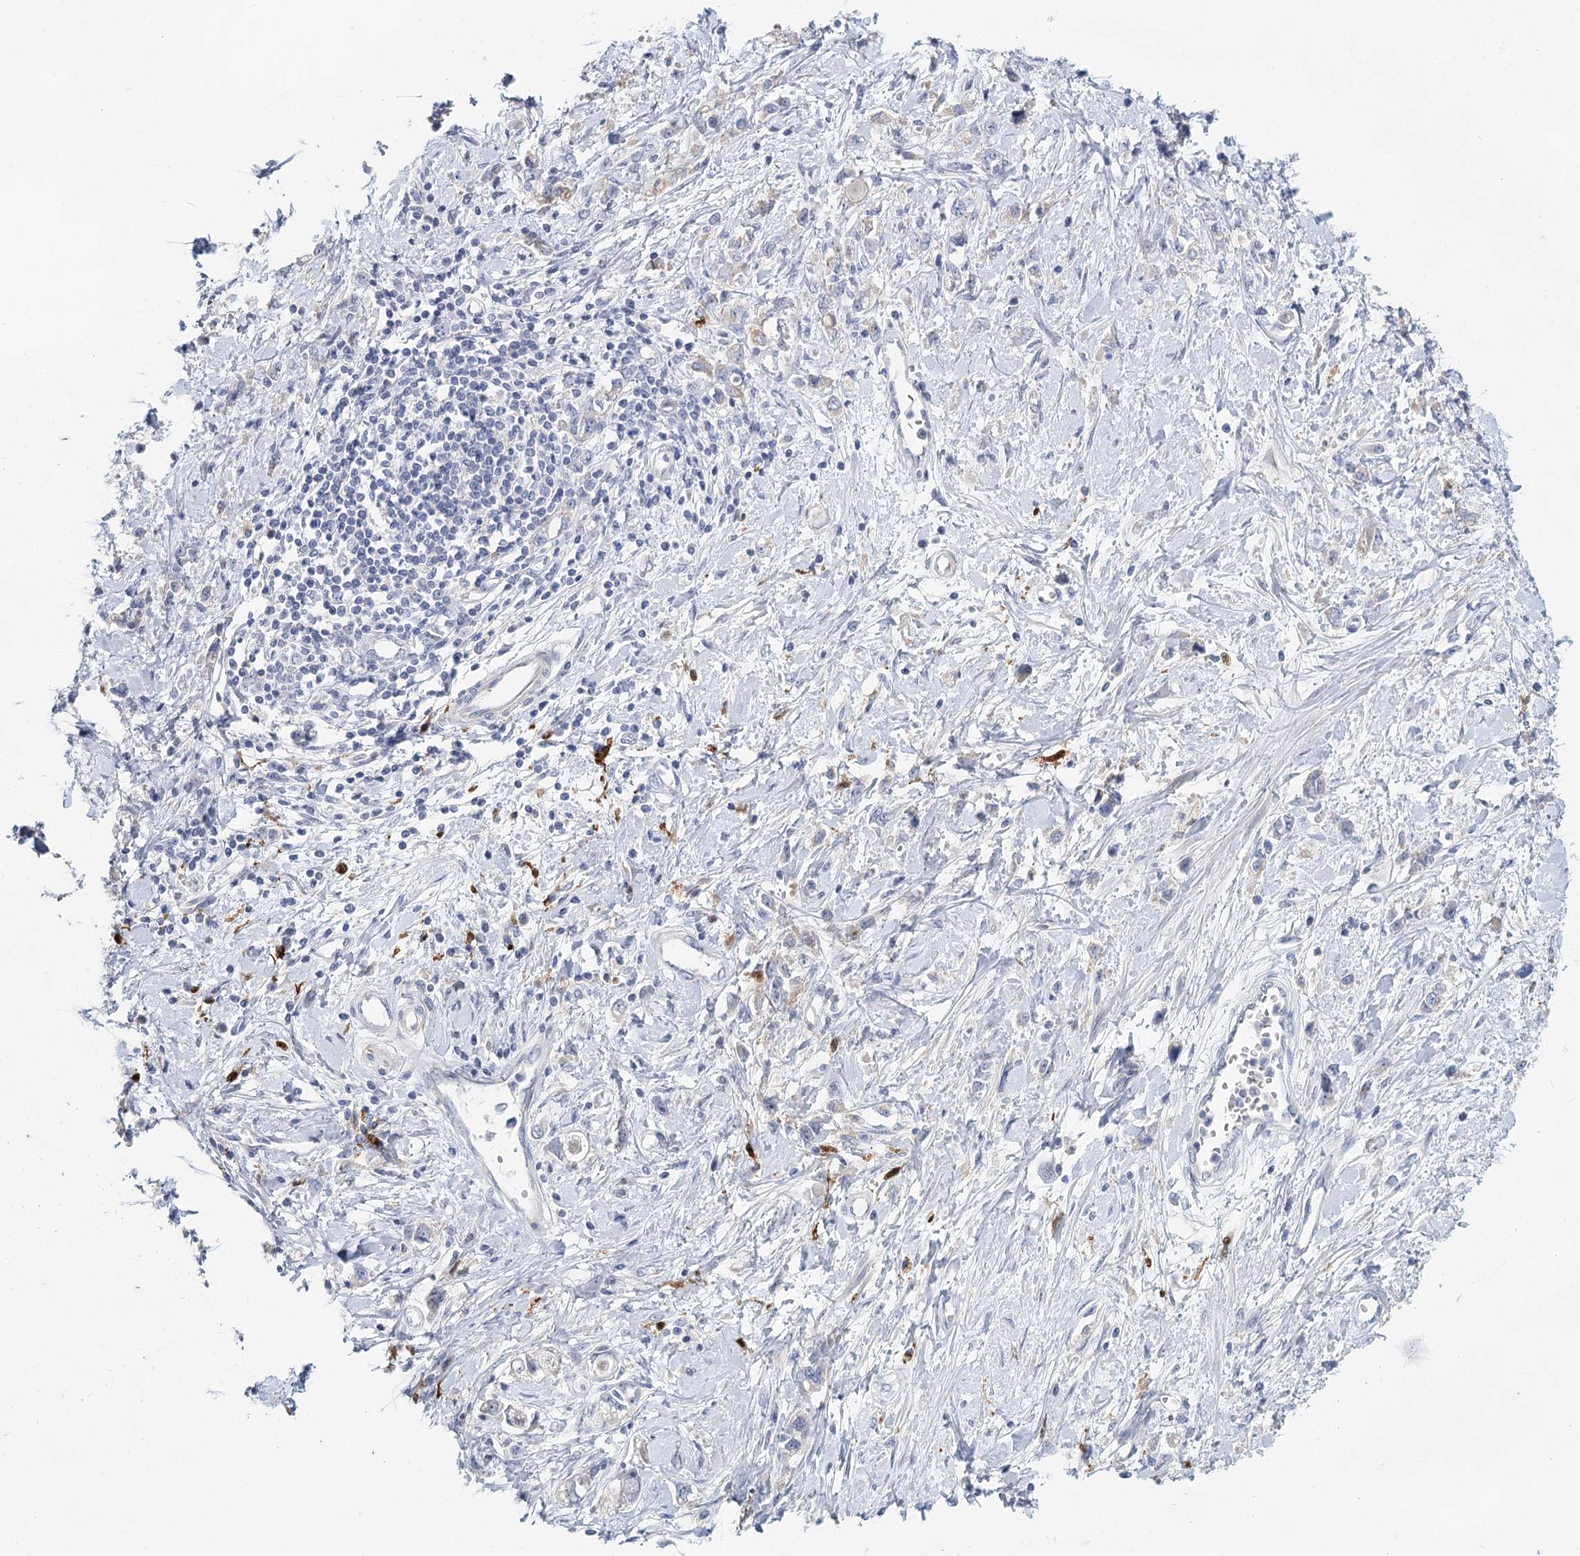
{"staining": {"intensity": "negative", "quantity": "none", "location": "none"}, "tissue": "stomach cancer", "cell_type": "Tumor cells", "image_type": "cancer", "snomed": [{"axis": "morphology", "description": "Adenocarcinoma, NOS"}, {"axis": "topography", "description": "Stomach"}], "caption": "Tumor cells are negative for brown protein staining in stomach cancer (adenocarcinoma).", "gene": "SLC19A3", "patient": {"sex": "female", "age": 76}}